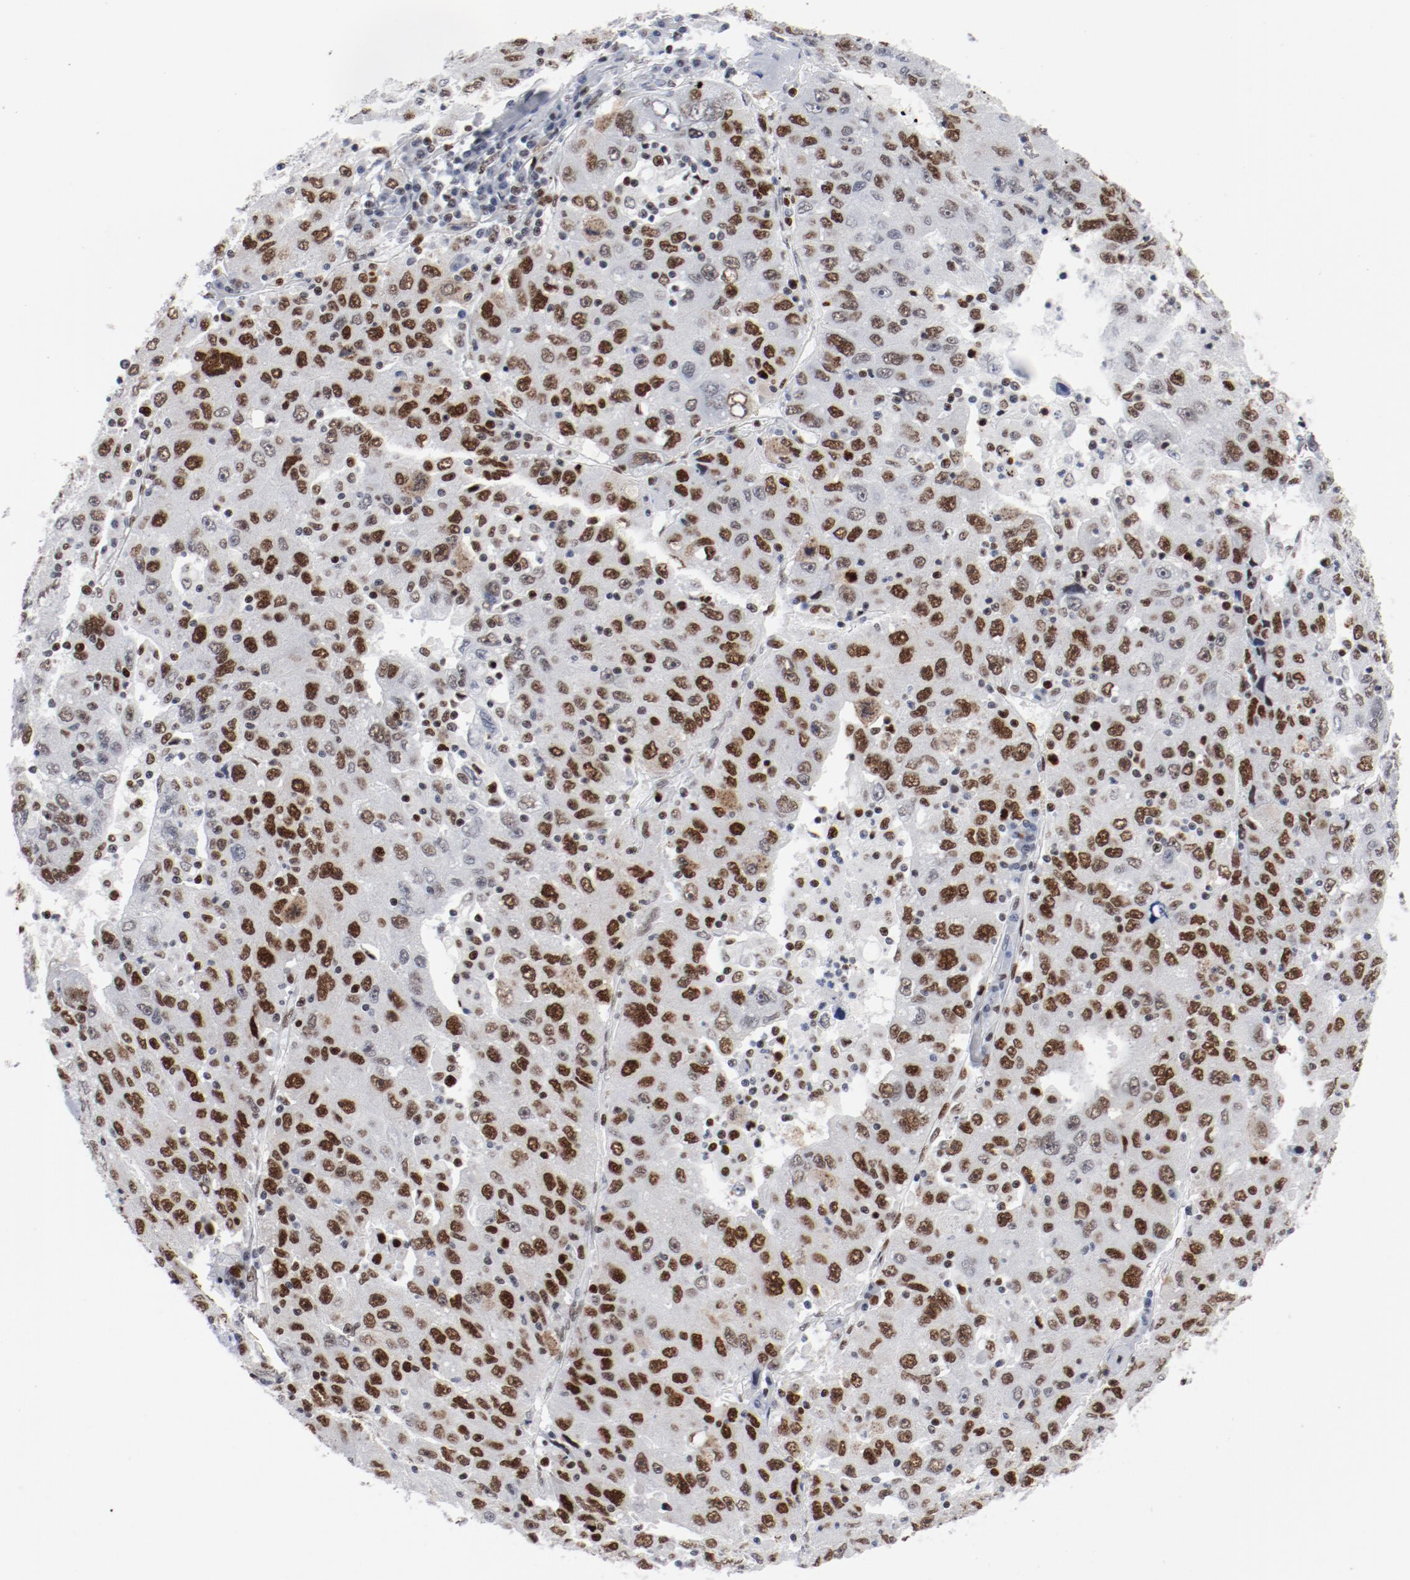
{"staining": {"intensity": "strong", "quantity": ">75%", "location": "nuclear"}, "tissue": "liver cancer", "cell_type": "Tumor cells", "image_type": "cancer", "snomed": [{"axis": "morphology", "description": "Carcinoma, Hepatocellular, NOS"}, {"axis": "topography", "description": "Liver"}], "caption": "Strong nuclear protein expression is appreciated in about >75% of tumor cells in liver hepatocellular carcinoma.", "gene": "POLD1", "patient": {"sex": "male", "age": 49}}